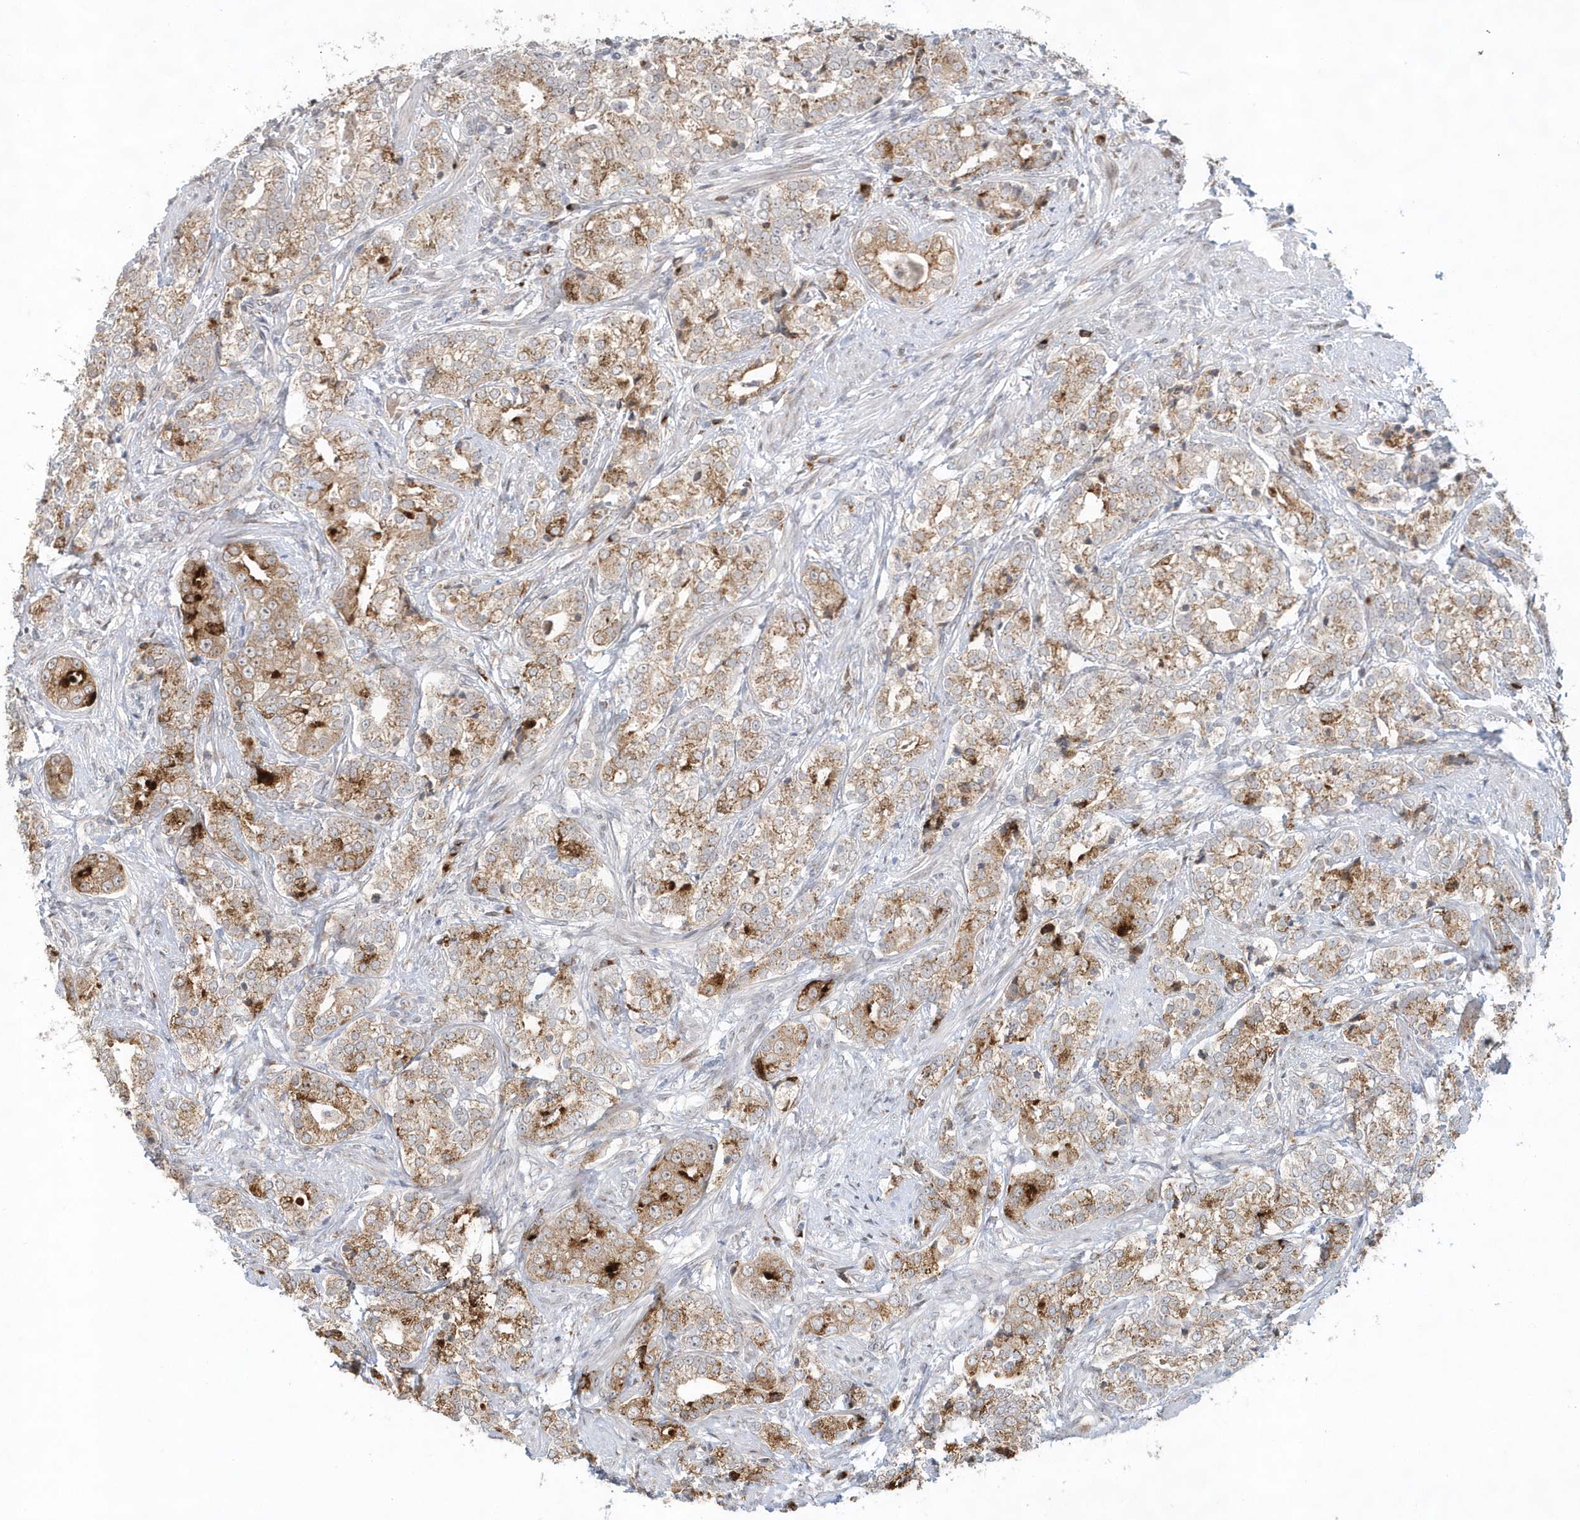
{"staining": {"intensity": "moderate", "quantity": ">75%", "location": "cytoplasmic/membranous"}, "tissue": "prostate cancer", "cell_type": "Tumor cells", "image_type": "cancer", "snomed": [{"axis": "morphology", "description": "Adenocarcinoma, High grade"}, {"axis": "topography", "description": "Prostate"}], "caption": "Approximately >75% of tumor cells in human high-grade adenocarcinoma (prostate) exhibit moderate cytoplasmic/membranous protein positivity as visualized by brown immunohistochemical staining.", "gene": "DHFR", "patient": {"sex": "male", "age": 69}}